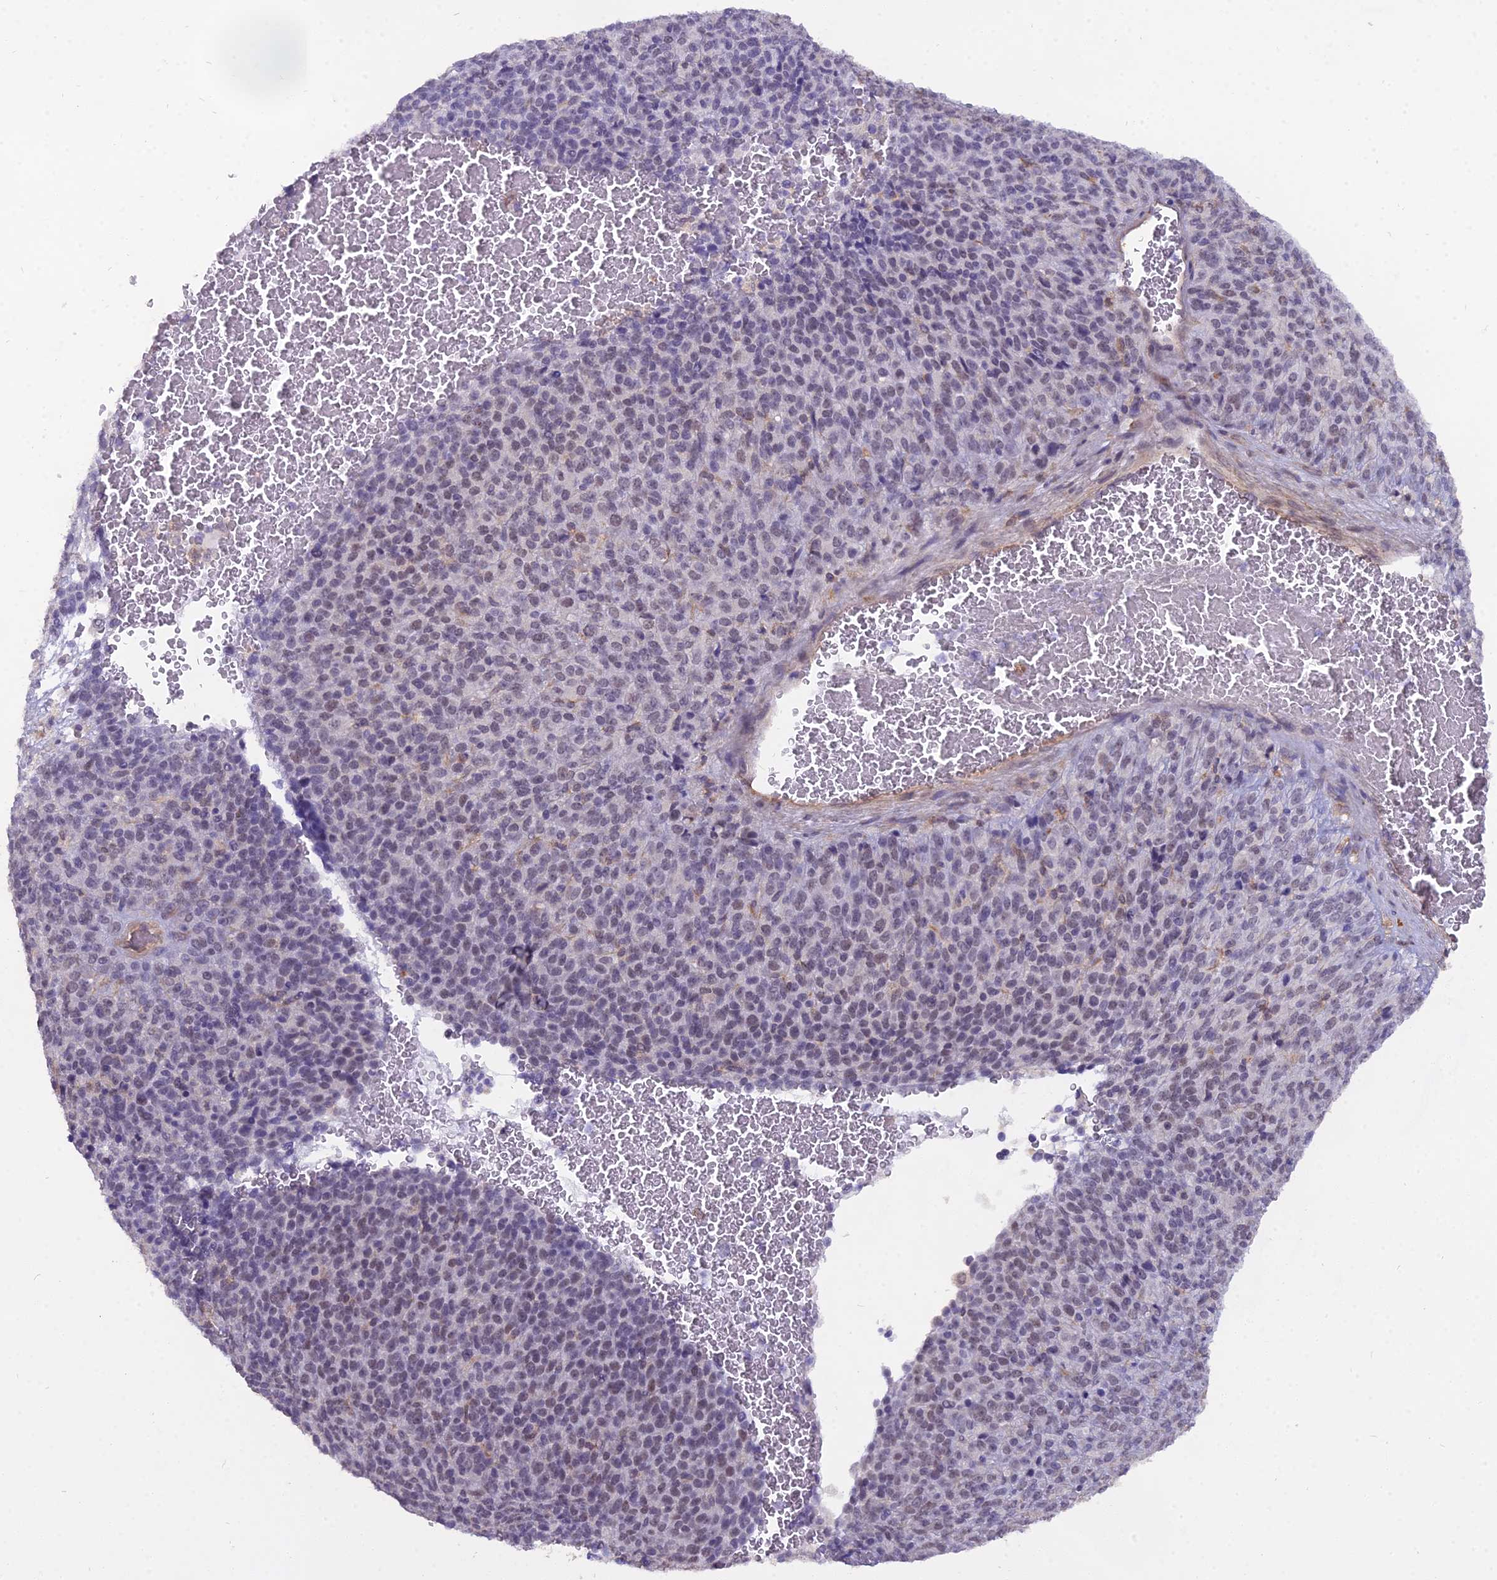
{"staining": {"intensity": "weak", "quantity": "<25%", "location": "nuclear"}, "tissue": "melanoma", "cell_type": "Tumor cells", "image_type": "cancer", "snomed": [{"axis": "morphology", "description": "Malignant melanoma, Metastatic site"}, {"axis": "topography", "description": "Brain"}], "caption": "Immunohistochemistry of malignant melanoma (metastatic site) exhibits no positivity in tumor cells. (DAB (3,3'-diaminobenzidine) IHC visualized using brightfield microscopy, high magnification).", "gene": "BLNK", "patient": {"sex": "female", "age": 56}}